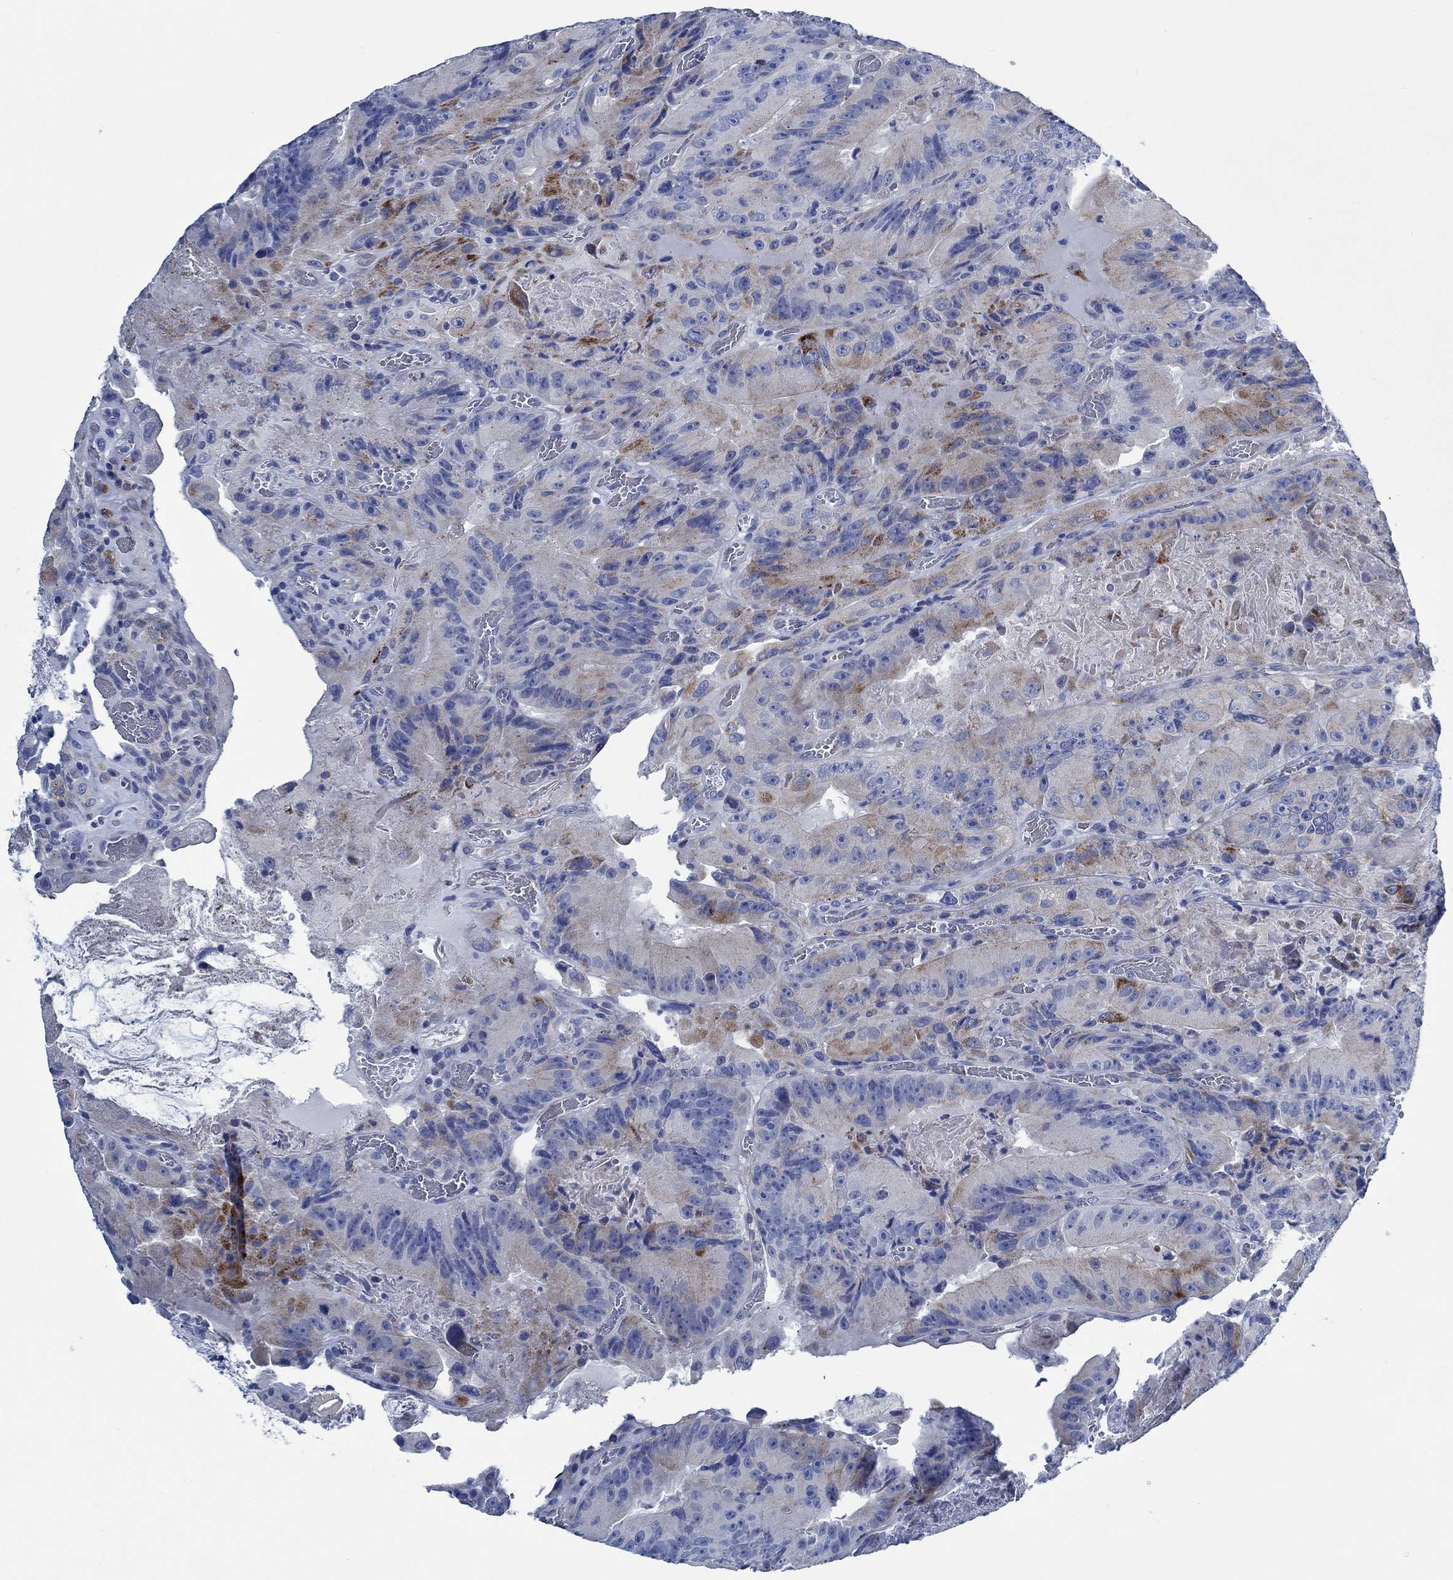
{"staining": {"intensity": "moderate", "quantity": "<25%", "location": "cytoplasmic/membranous"}, "tissue": "colorectal cancer", "cell_type": "Tumor cells", "image_type": "cancer", "snomed": [{"axis": "morphology", "description": "Adenocarcinoma, NOS"}, {"axis": "topography", "description": "Colon"}], "caption": "Protein expression analysis of adenocarcinoma (colorectal) demonstrates moderate cytoplasmic/membranous expression in about <25% of tumor cells.", "gene": "SVEP1", "patient": {"sex": "female", "age": 86}}